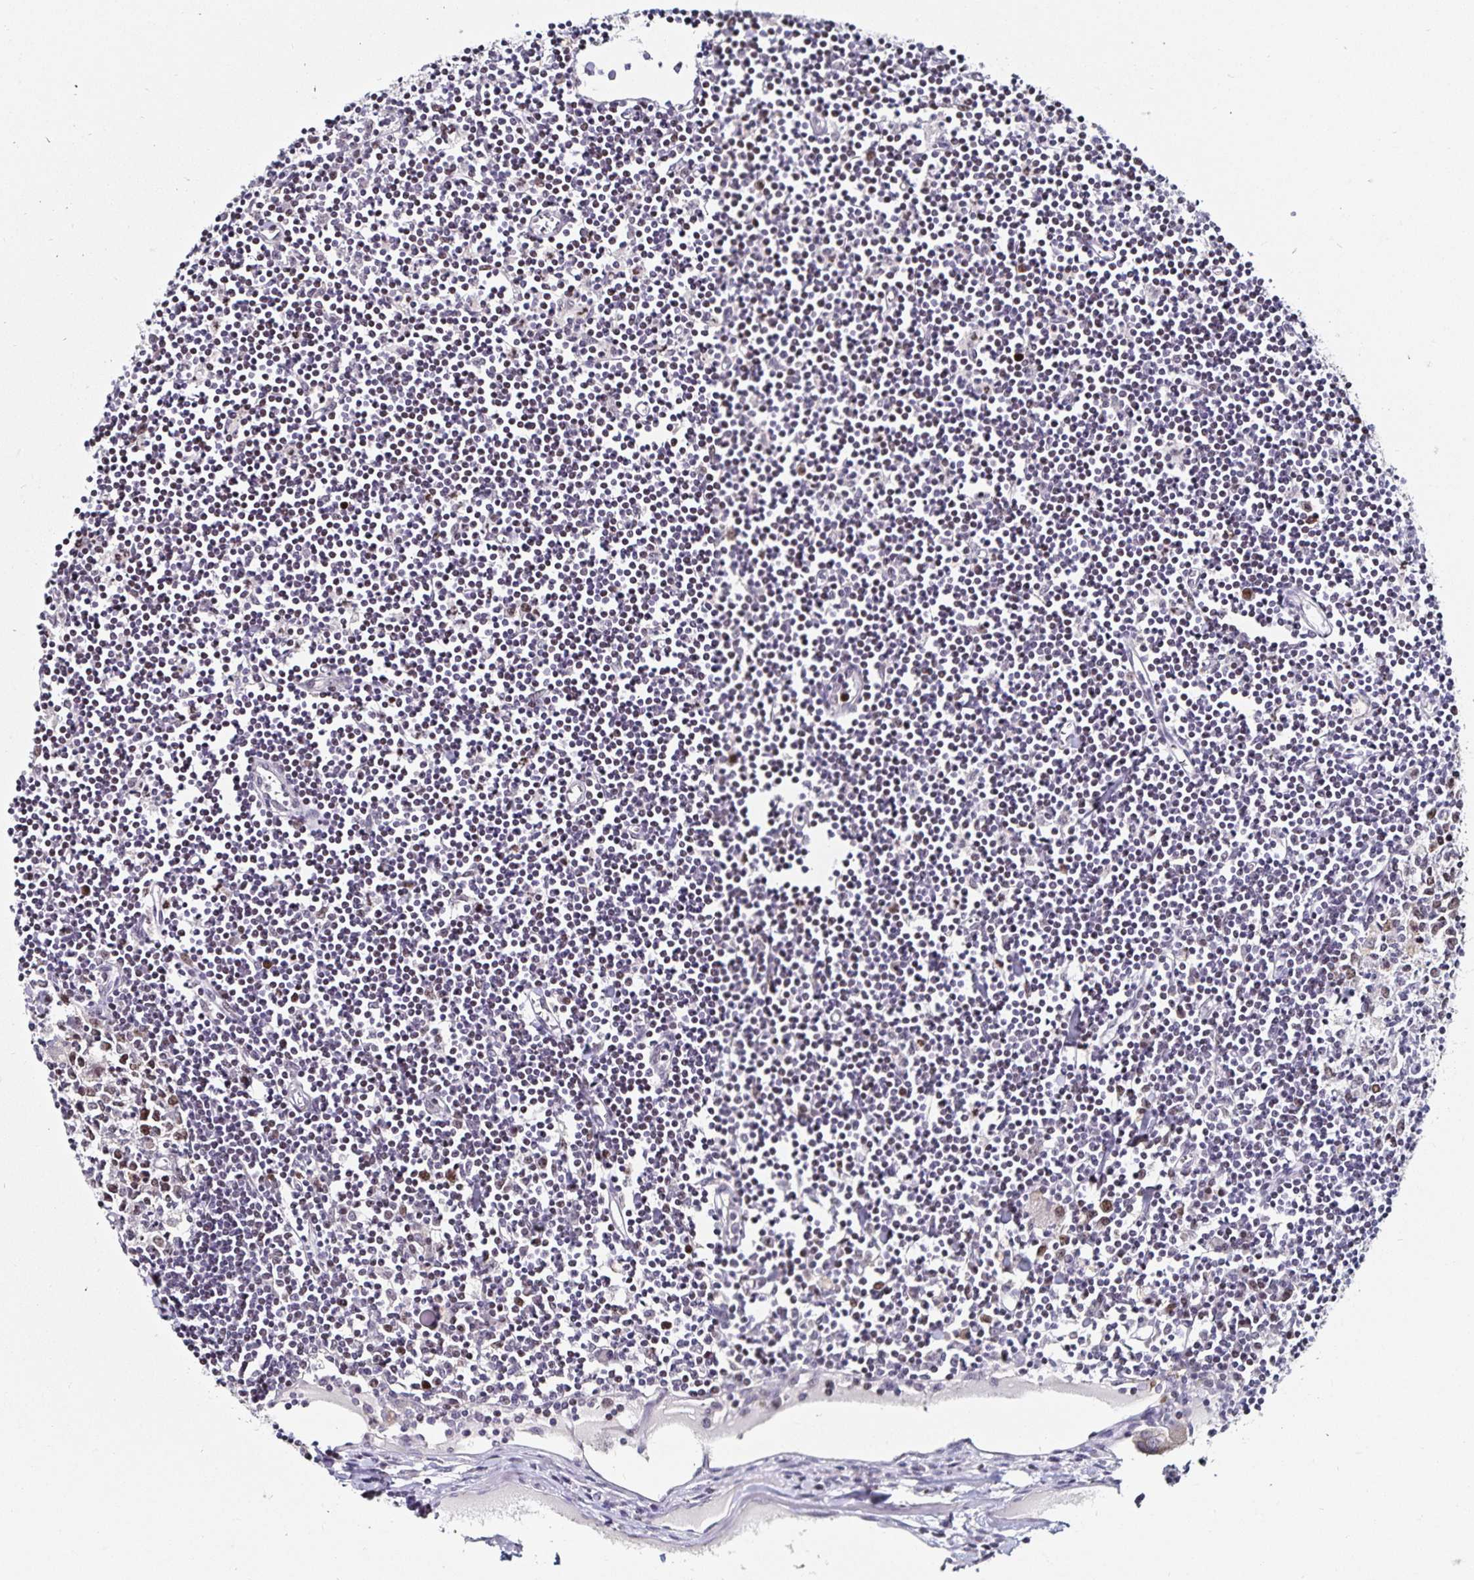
{"staining": {"intensity": "moderate", "quantity": "25%-75%", "location": "nuclear"}, "tissue": "lymph node", "cell_type": "Germinal center cells", "image_type": "normal", "snomed": [{"axis": "morphology", "description": "Normal tissue, NOS"}, {"axis": "topography", "description": "Lymph node"}], "caption": "High-power microscopy captured an IHC histopathology image of unremarkable lymph node, revealing moderate nuclear expression in about 25%-75% of germinal center cells.", "gene": "ANLN", "patient": {"sex": "female", "age": 65}}